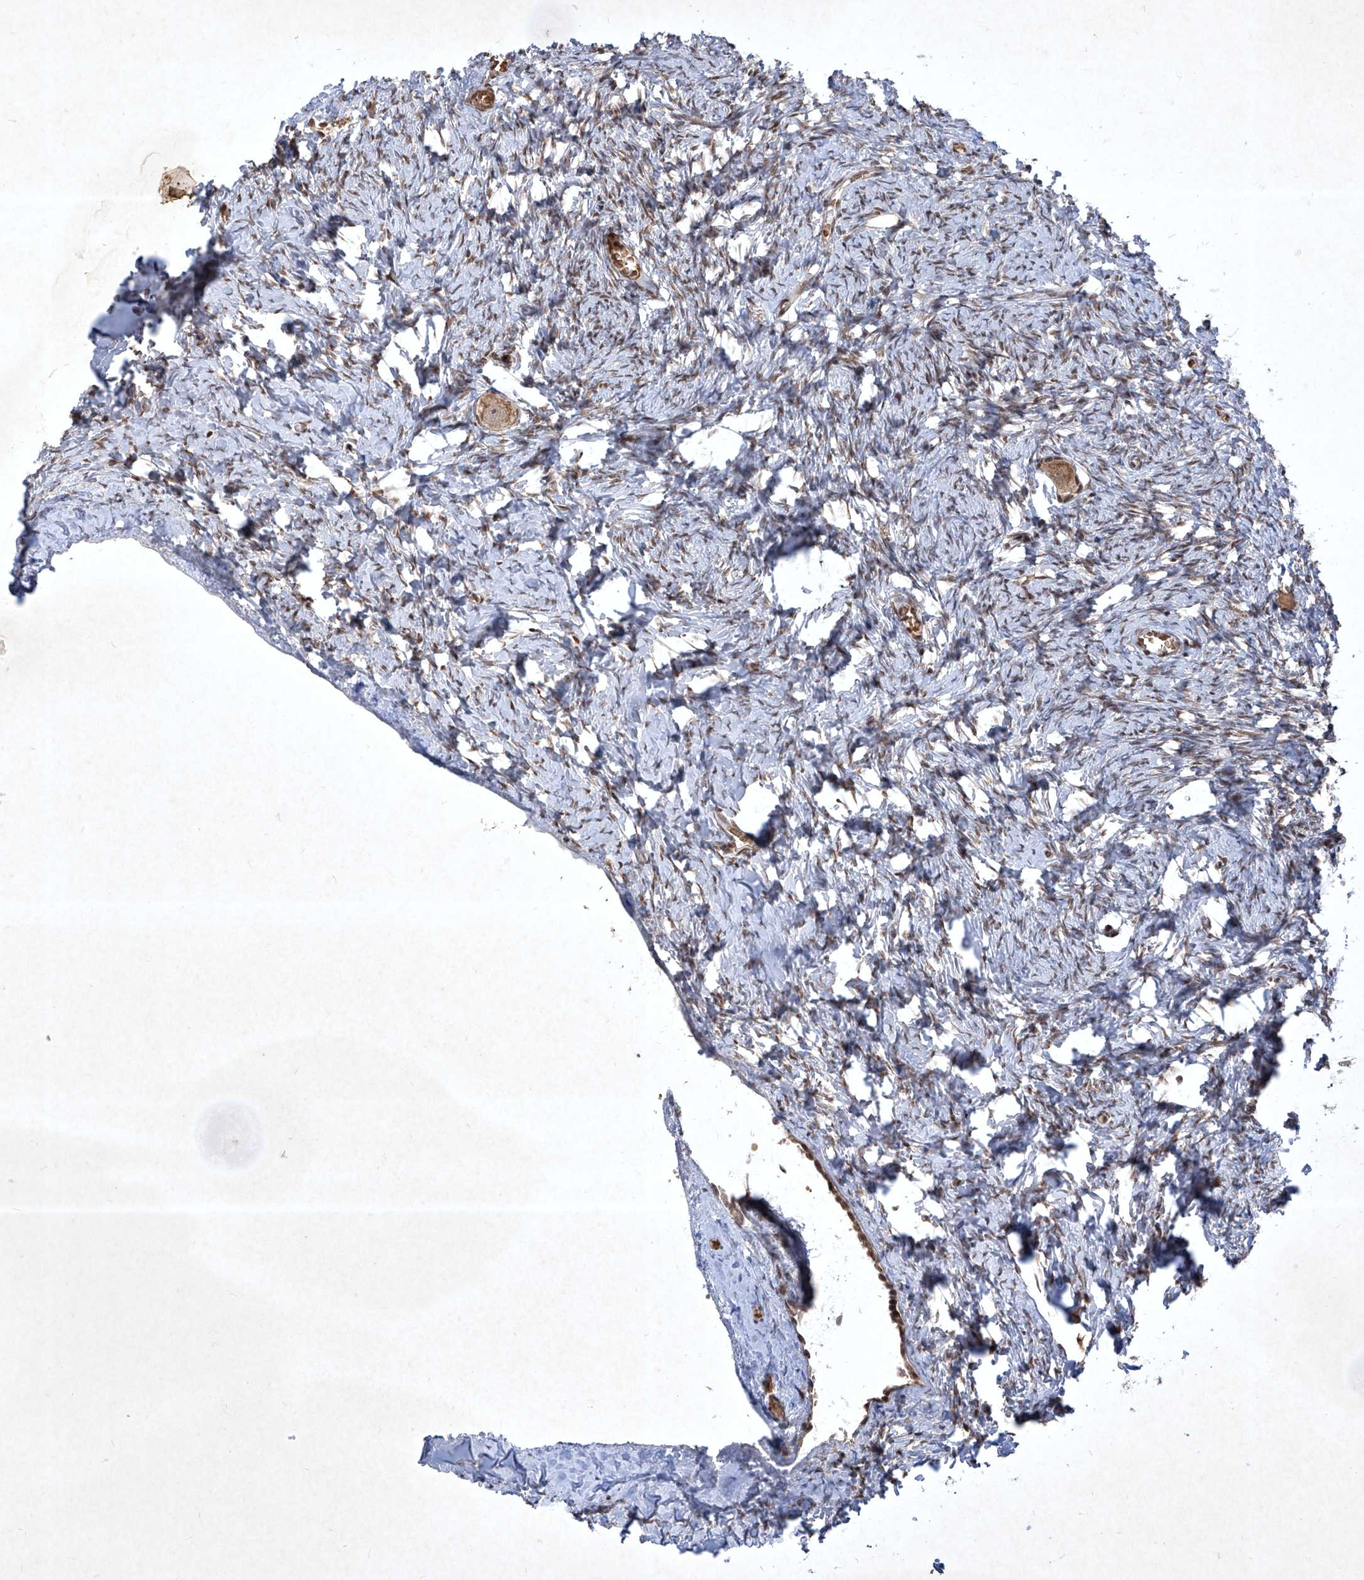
{"staining": {"intensity": "moderate", "quantity": ">75%", "location": "cytoplasmic/membranous"}, "tissue": "ovary", "cell_type": "Follicle cells", "image_type": "normal", "snomed": [{"axis": "morphology", "description": "Normal tissue, NOS"}, {"axis": "topography", "description": "Ovary"}], "caption": "Ovary stained for a protein (brown) demonstrates moderate cytoplasmic/membranous positive expression in about >75% of follicle cells.", "gene": "IRF2", "patient": {"sex": "female", "age": 27}}